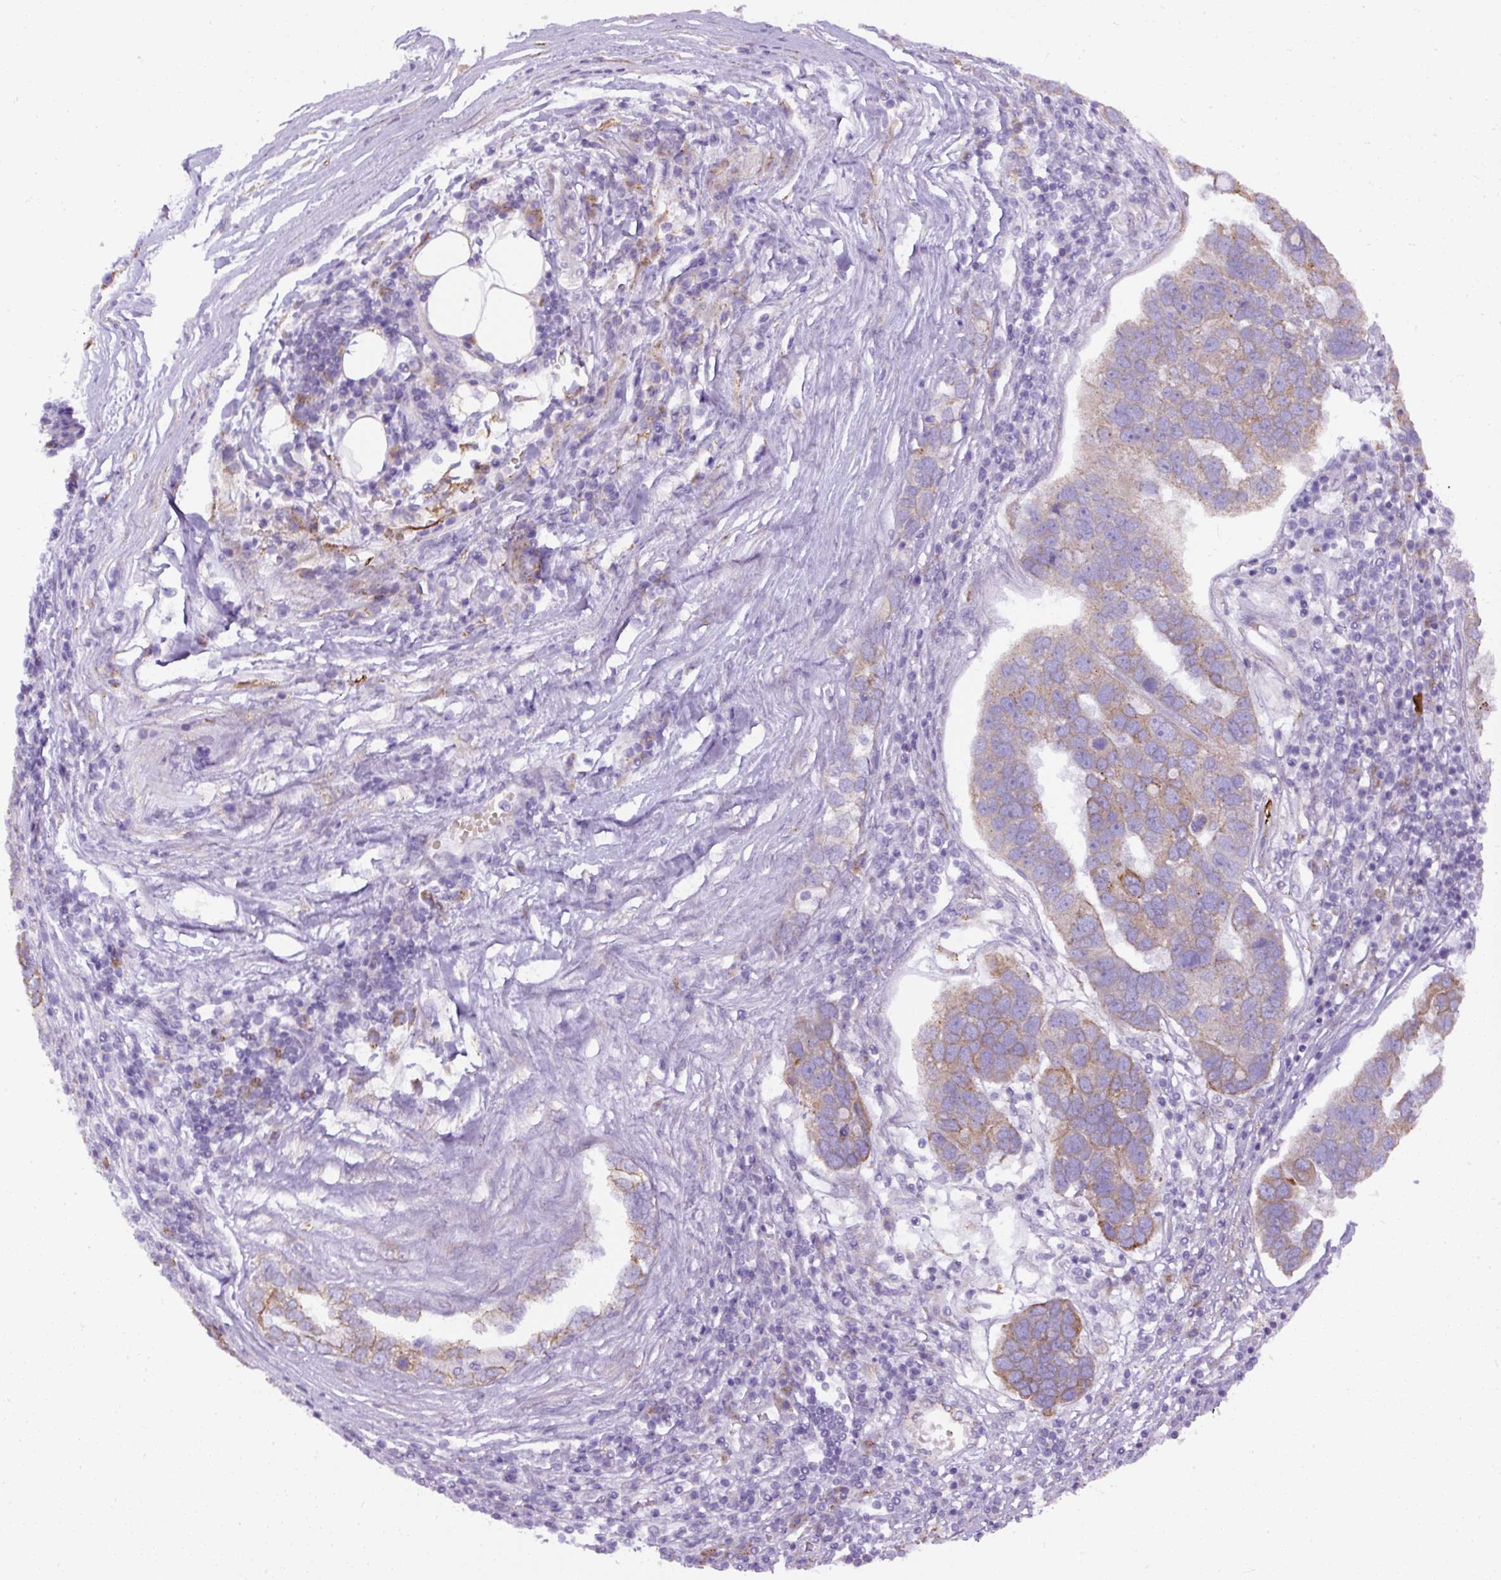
{"staining": {"intensity": "weak", "quantity": "25%-75%", "location": "cytoplasmic/membranous"}, "tissue": "pancreatic cancer", "cell_type": "Tumor cells", "image_type": "cancer", "snomed": [{"axis": "morphology", "description": "Adenocarcinoma, NOS"}, {"axis": "topography", "description": "Pancreas"}], "caption": "Brown immunohistochemical staining in human pancreatic cancer displays weak cytoplasmic/membranous positivity in about 25%-75% of tumor cells.", "gene": "FAM149A", "patient": {"sex": "female", "age": 61}}